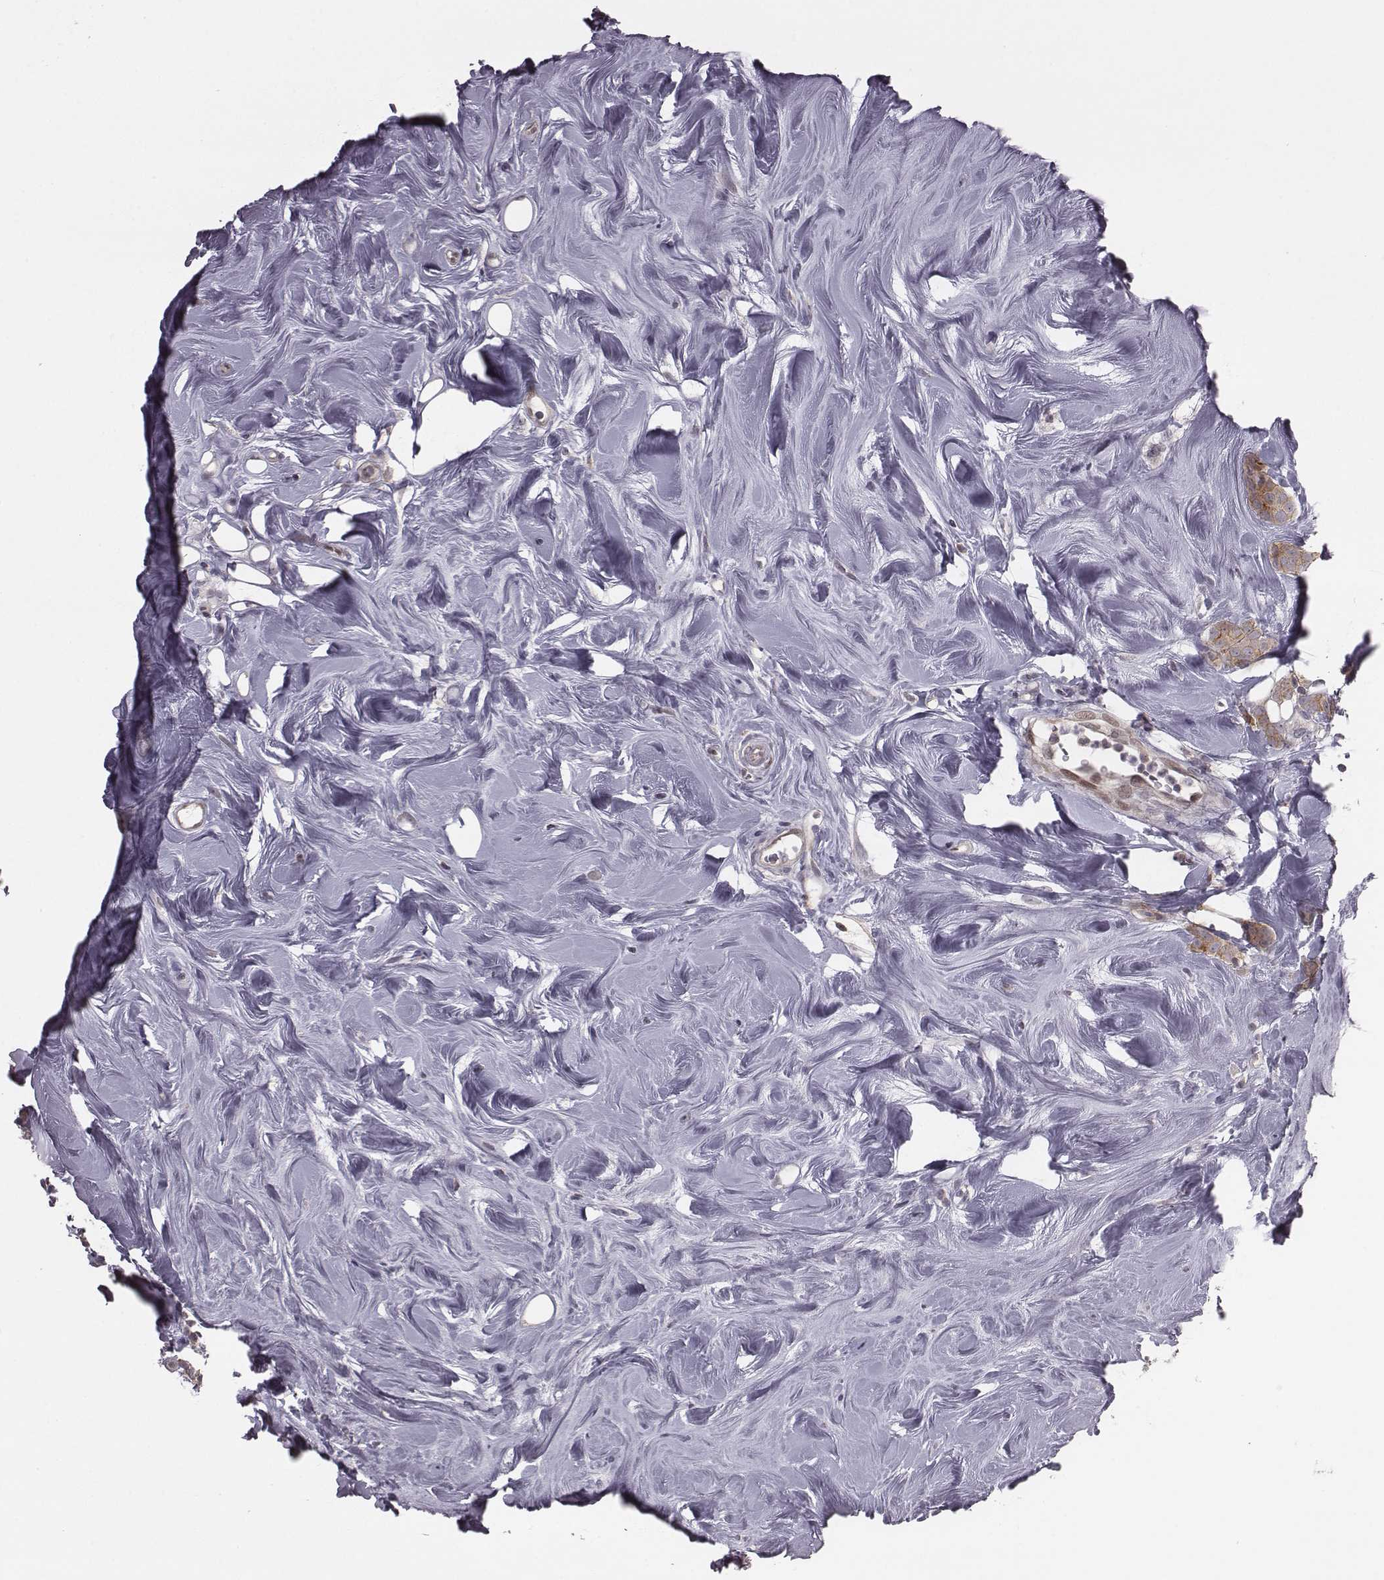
{"staining": {"intensity": "moderate", "quantity": ">75%", "location": "cytoplasmic/membranous"}, "tissue": "breast cancer", "cell_type": "Tumor cells", "image_type": "cancer", "snomed": [{"axis": "morphology", "description": "Lobular carcinoma"}, {"axis": "topography", "description": "Breast"}], "caption": "Human breast cancer (lobular carcinoma) stained with a protein marker demonstrates moderate staining in tumor cells.", "gene": "BICDL1", "patient": {"sex": "female", "age": 49}}